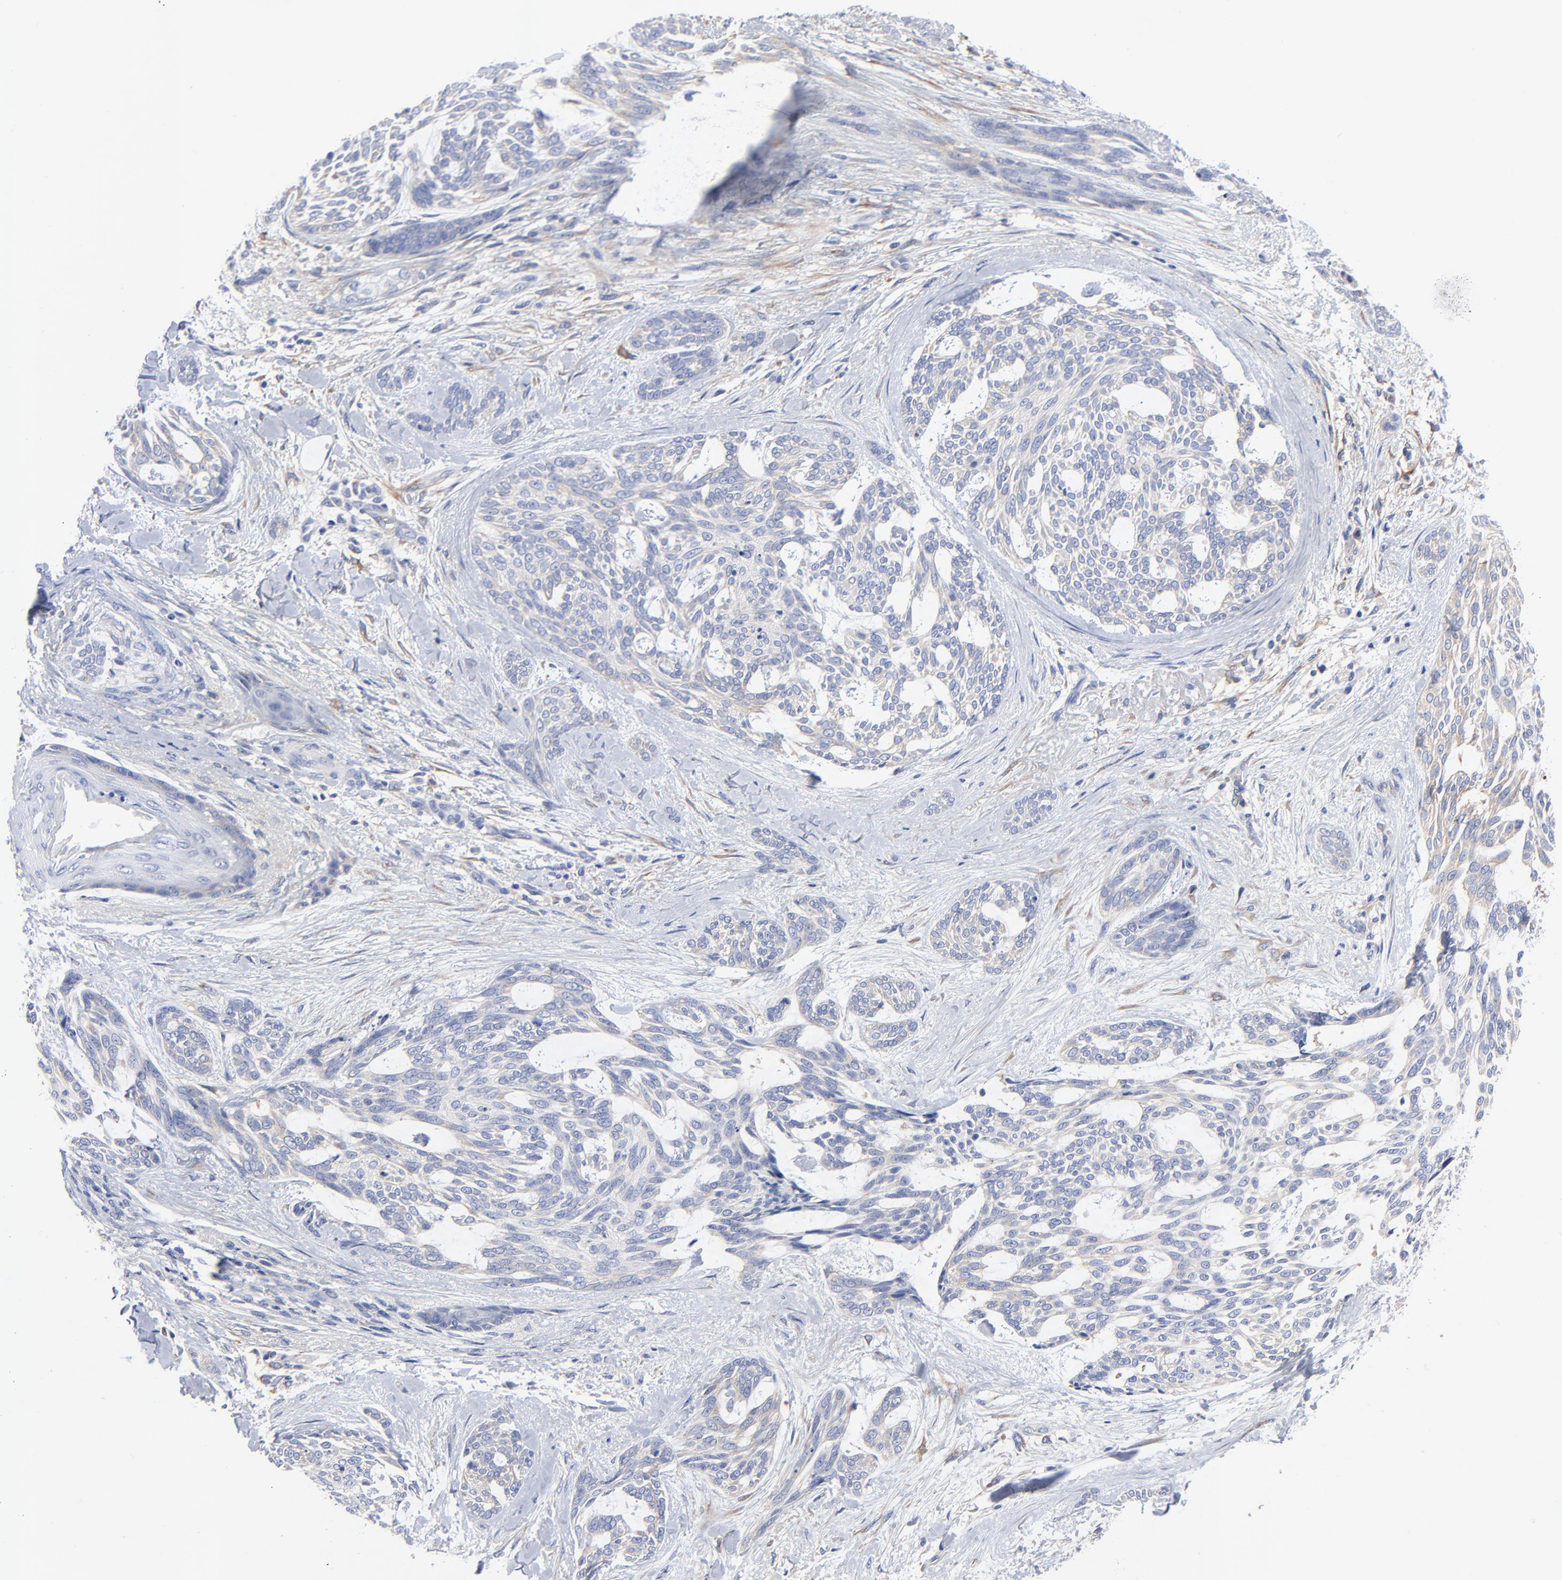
{"staining": {"intensity": "negative", "quantity": "none", "location": "none"}, "tissue": "skin cancer", "cell_type": "Tumor cells", "image_type": "cancer", "snomed": [{"axis": "morphology", "description": "Normal tissue, NOS"}, {"axis": "morphology", "description": "Basal cell carcinoma"}, {"axis": "topography", "description": "Skin"}], "caption": "An image of skin basal cell carcinoma stained for a protein shows no brown staining in tumor cells. (Immunohistochemistry, brightfield microscopy, high magnification).", "gene": "STAT2", "patient": {"sex": "female", "age": 71}}